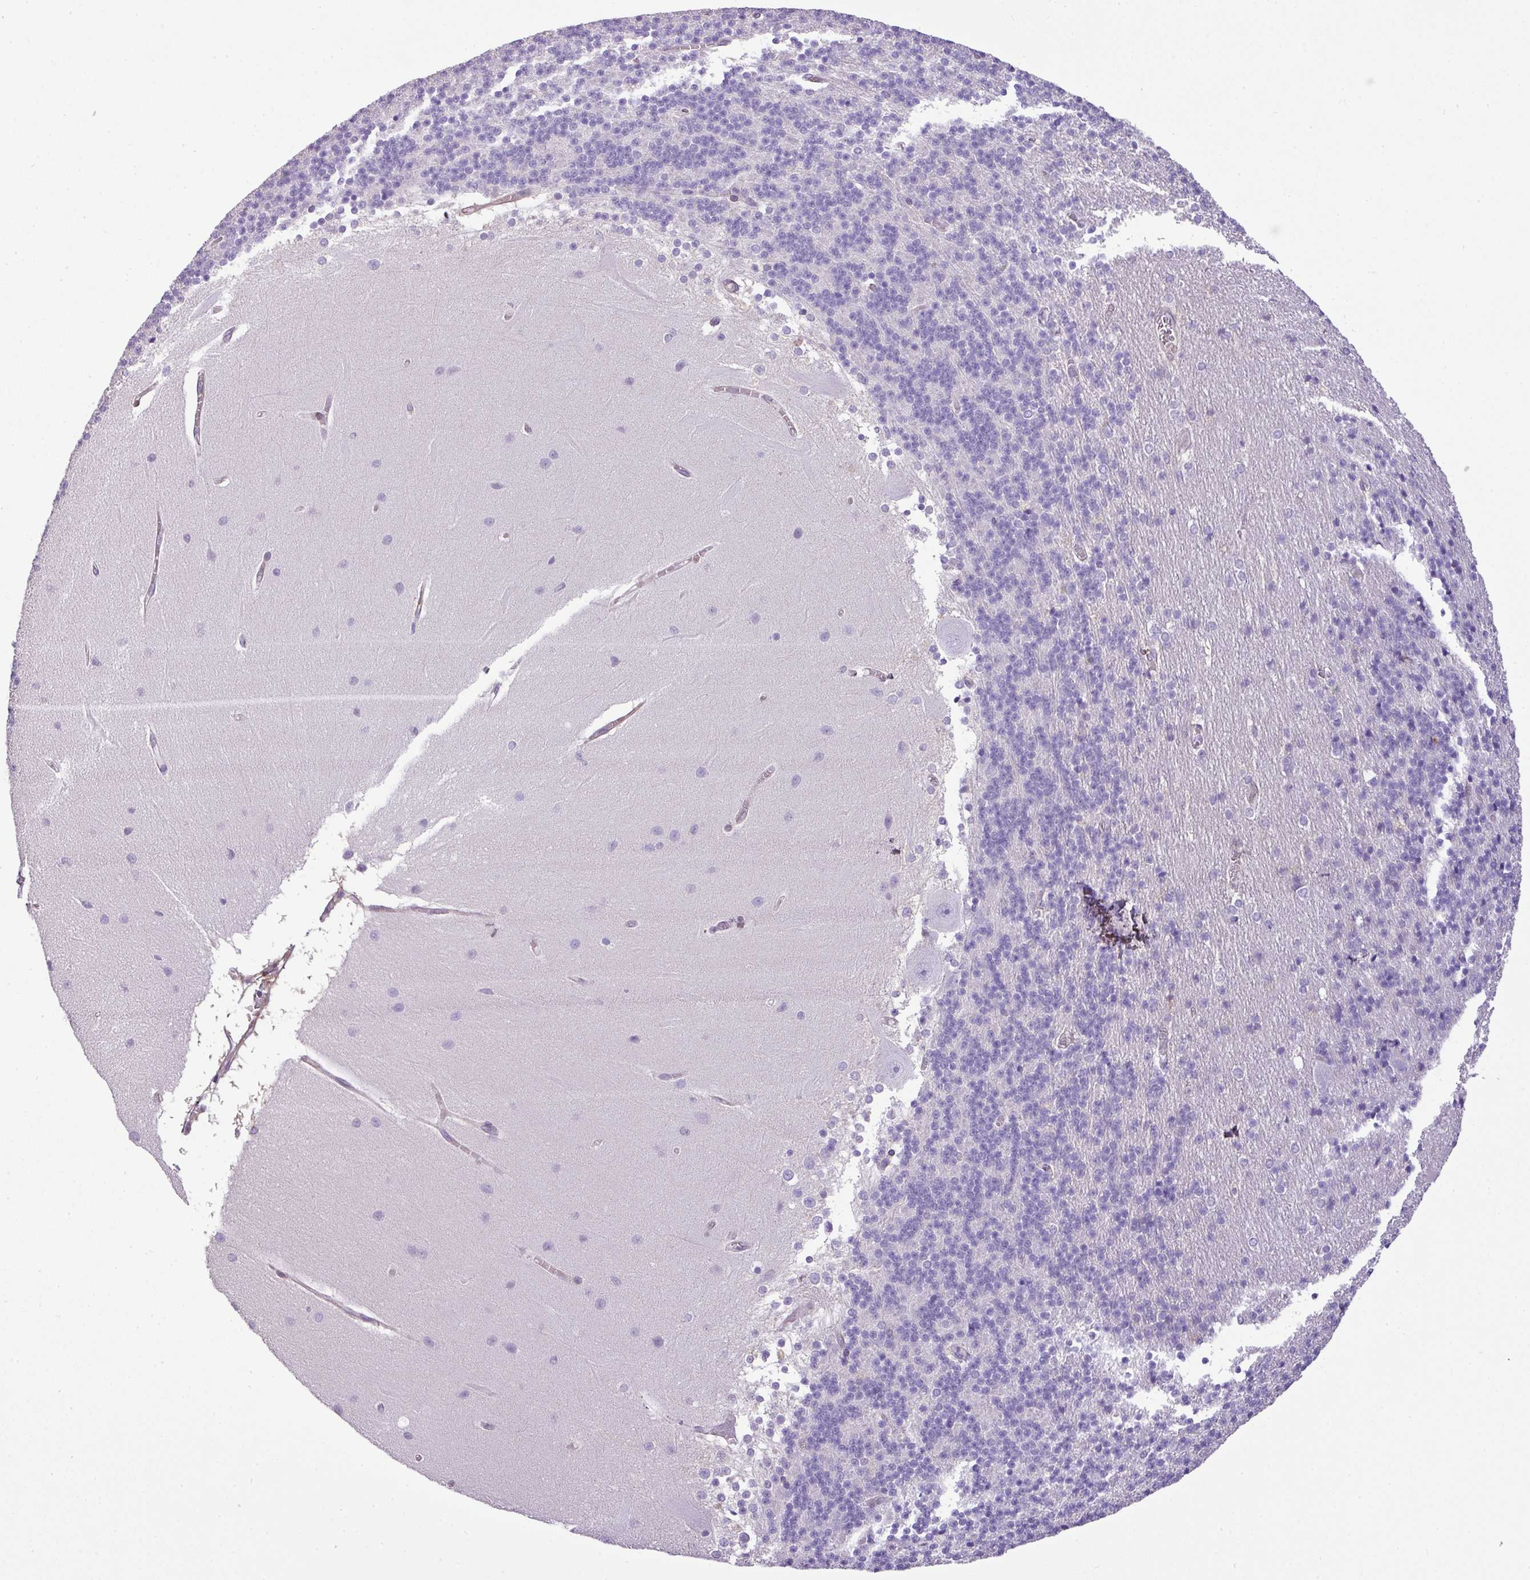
{"staining": {"intensity": "negative", "quantity": "none", "location": "none"}, "tissue": "cerebellum", "cell_type": "Cells in granular layer", "image_type": "normal", "snomed": [{"axis": "morphology", "description": "Normal tissue, NOS"}, {"axis": "topography", "description": "Cerebellum"}], "caption": "The histopathology image demonstrates no staining of cells in granular layer in normal cerebellum. (Brightfield microscopy of DAB immunohistochemistry (IHC) at high magnification).", "gene": "PARD6G", "patient": {"sex": "female", "age": 54}}